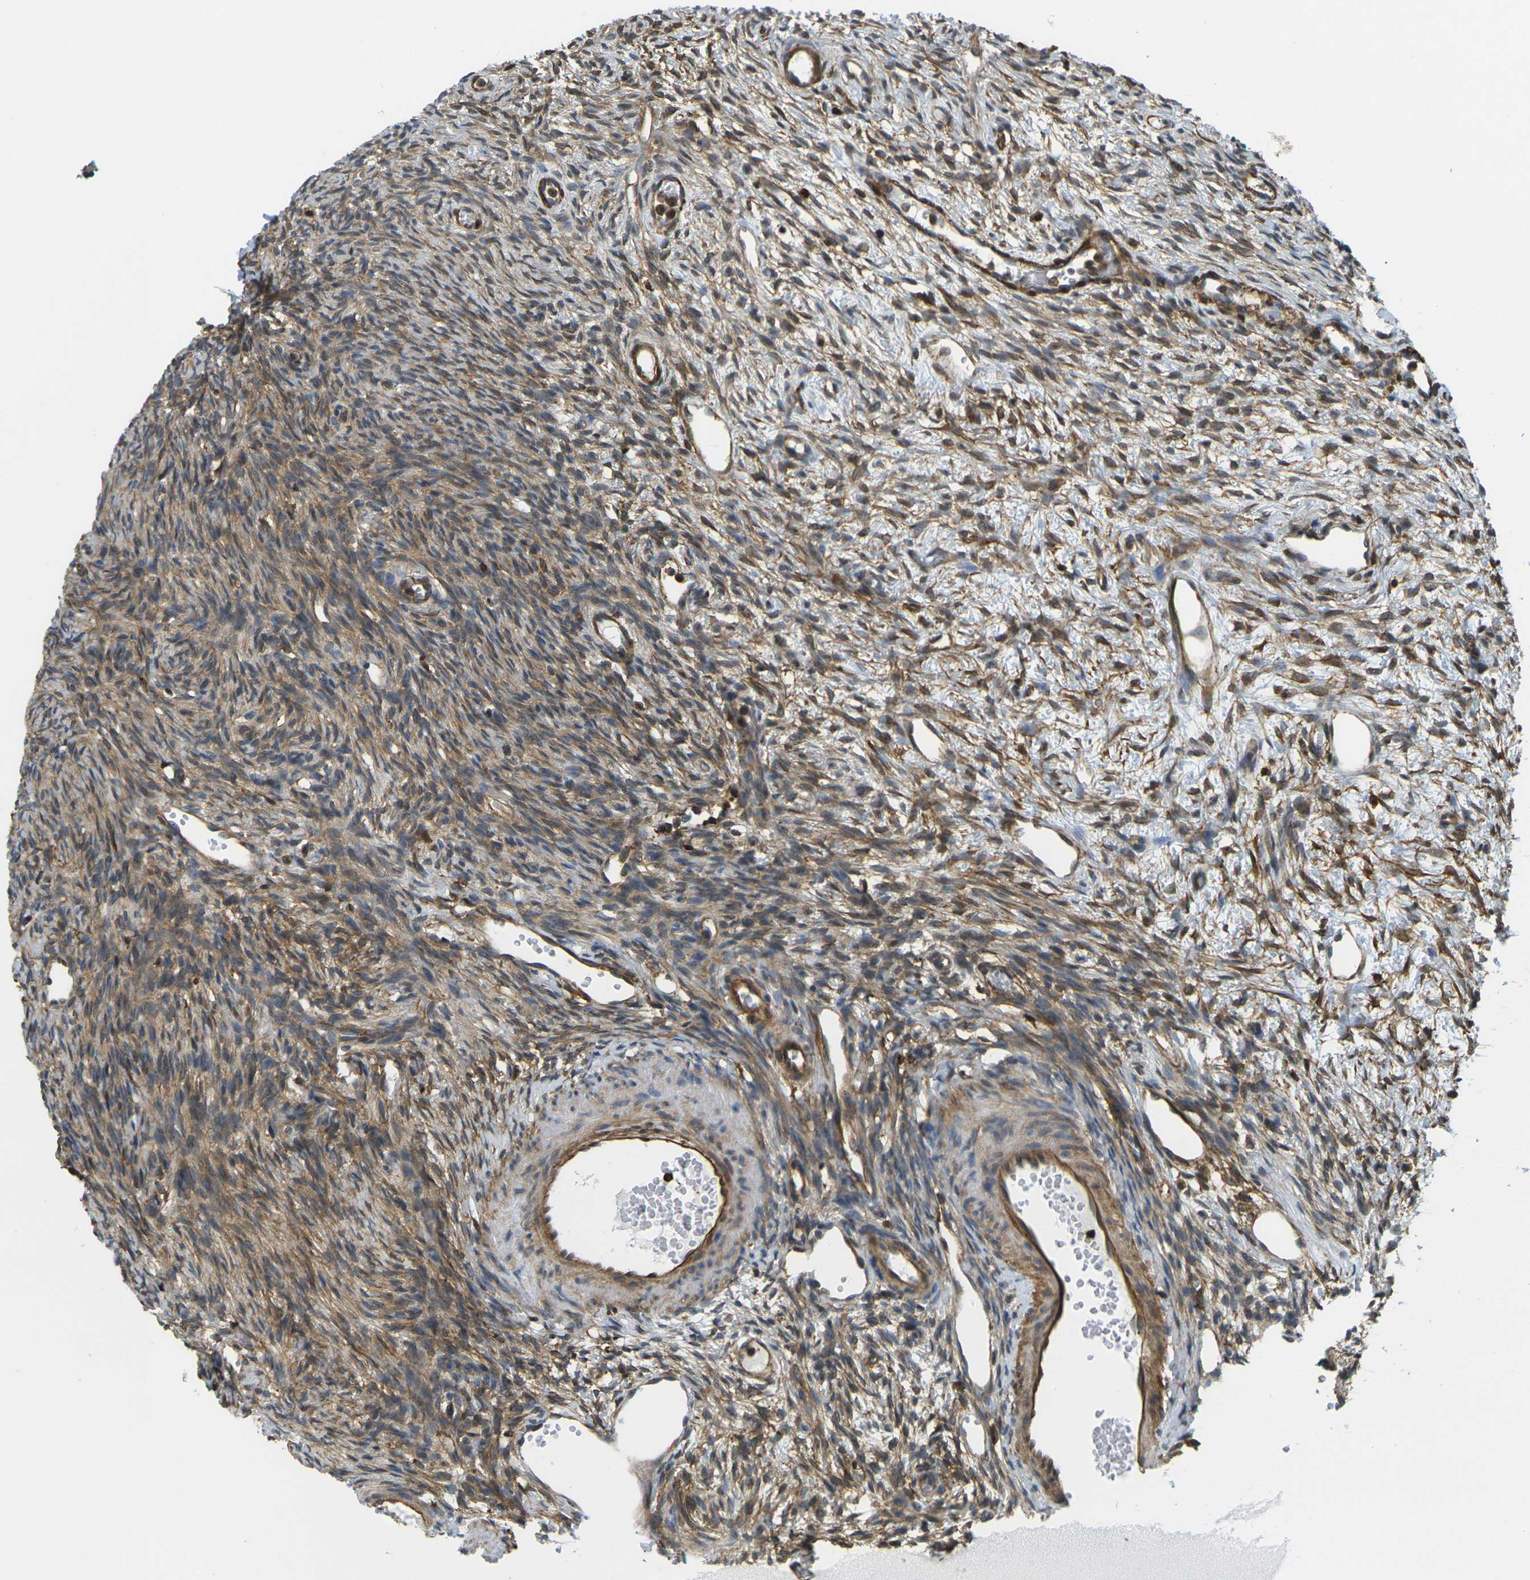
{"staining": {"intensity": "moderate", "quantity": "25%-75%", "location": "cytoplasmic/membranous"}, "tissue": "ovary", "cell_type": "Ovarian stroma cells", "image_type": "normal", "snomed": [{"axis": "morphology", "description": "Normal tissue, NOS"}, {"axis": "topography", "description": "Ovary"}], "caption": "Immunohistochemistry (IHC) of normal human ovary shows medium levels of moderate cytoplasmic/membranous staining in about 25%-75% of ovarian stroma cells.", "gene": "LASP1", "patient": {"sex": "female", "age": 33}}